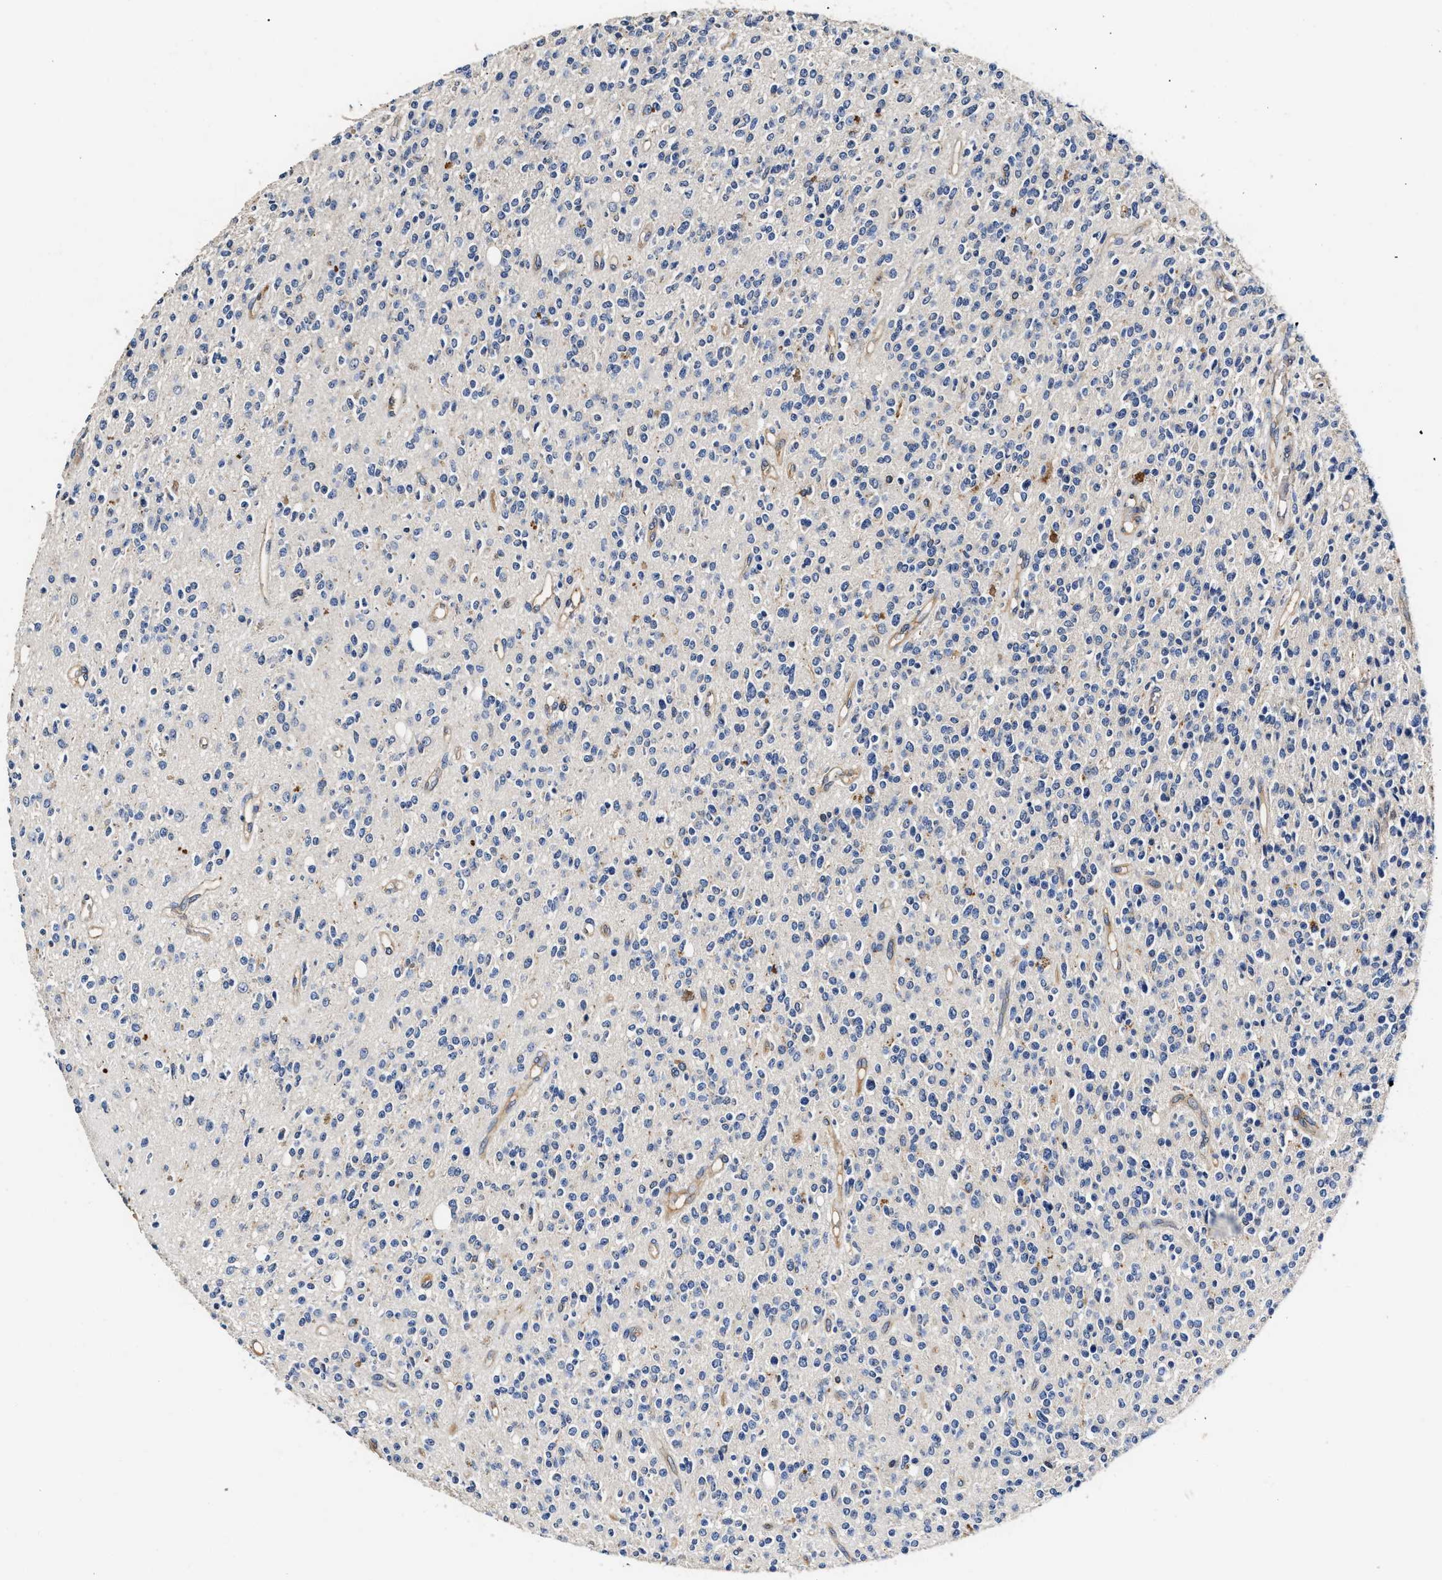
{"staining": {"intensity": "negative", "quantity": "none", "location": "none"}, "tissue": "glioma", "cell_type": "Tumor cells", "image_type": "cancer", "snomed": [{"axis": "morphology", "description": "Glioma, malignant, High grade"}, {"axis": "topography", "description": "Brain"}], "caption": "This is a image of immunohistochemistry staining of glioma, which shows no expression in tumor cells.", "gene": "SLCO2B1", "patient": {"sex": "male", "age": 34}}